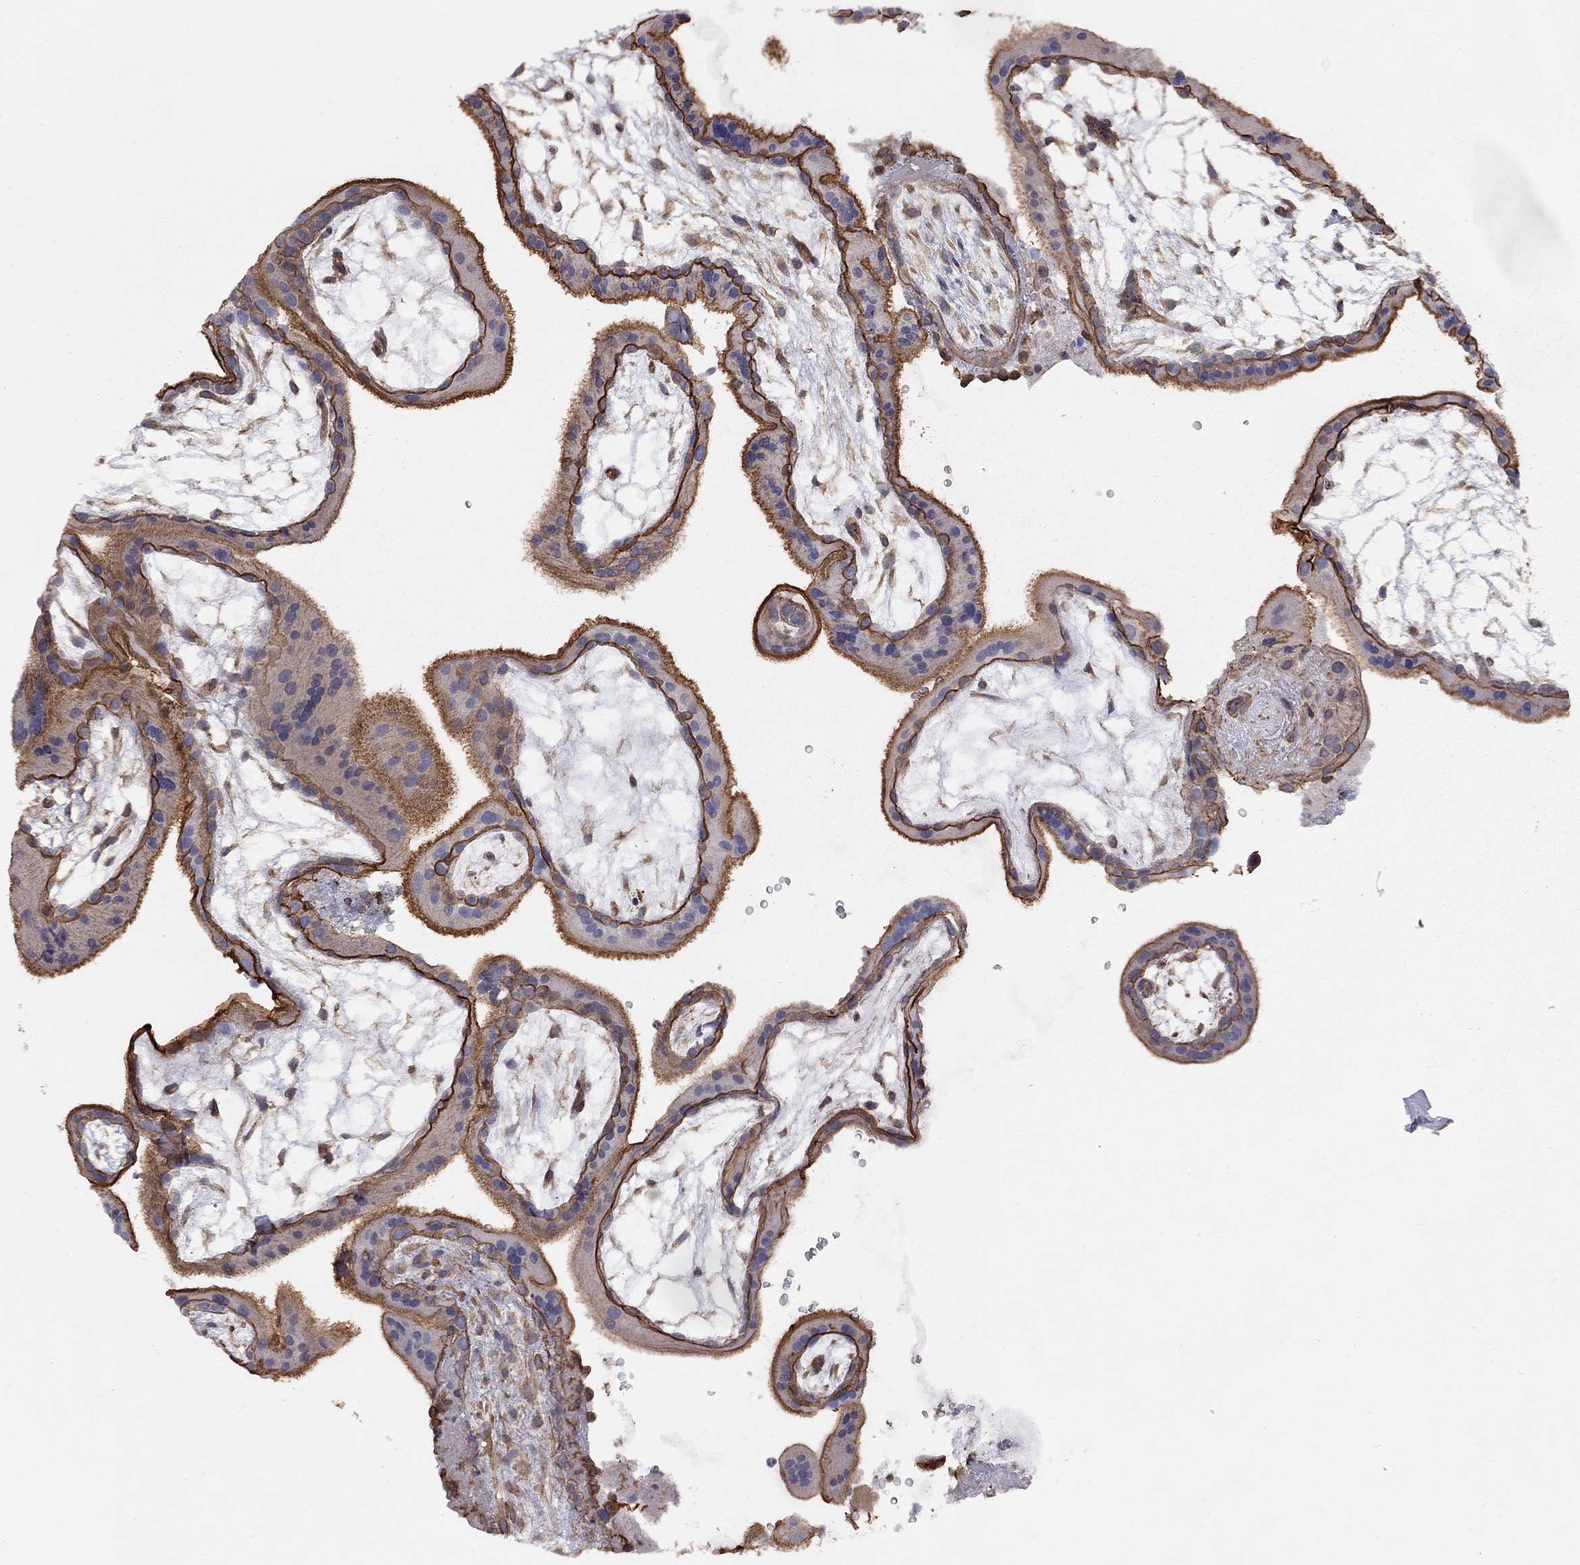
{"staining": {"intensity": "strong", "quantity": ">75%", "location": "cytoplasmic/membranous"}, "tissue": "placenta", "cell_type": "Decidual cells", "image_type": "normal", "snomed": [{"axis": "morphology", "description": "Normal tissue, NOS"}, {"axis": "topography", "description": "Placenta"}], "caption": "A micrograph of human placenta stained for a protein displays strong cytoplasmic/membranous brown staining in decidual cells.", "gene": "BICDL2", "patient": {"sex": "female", "age": 19}}